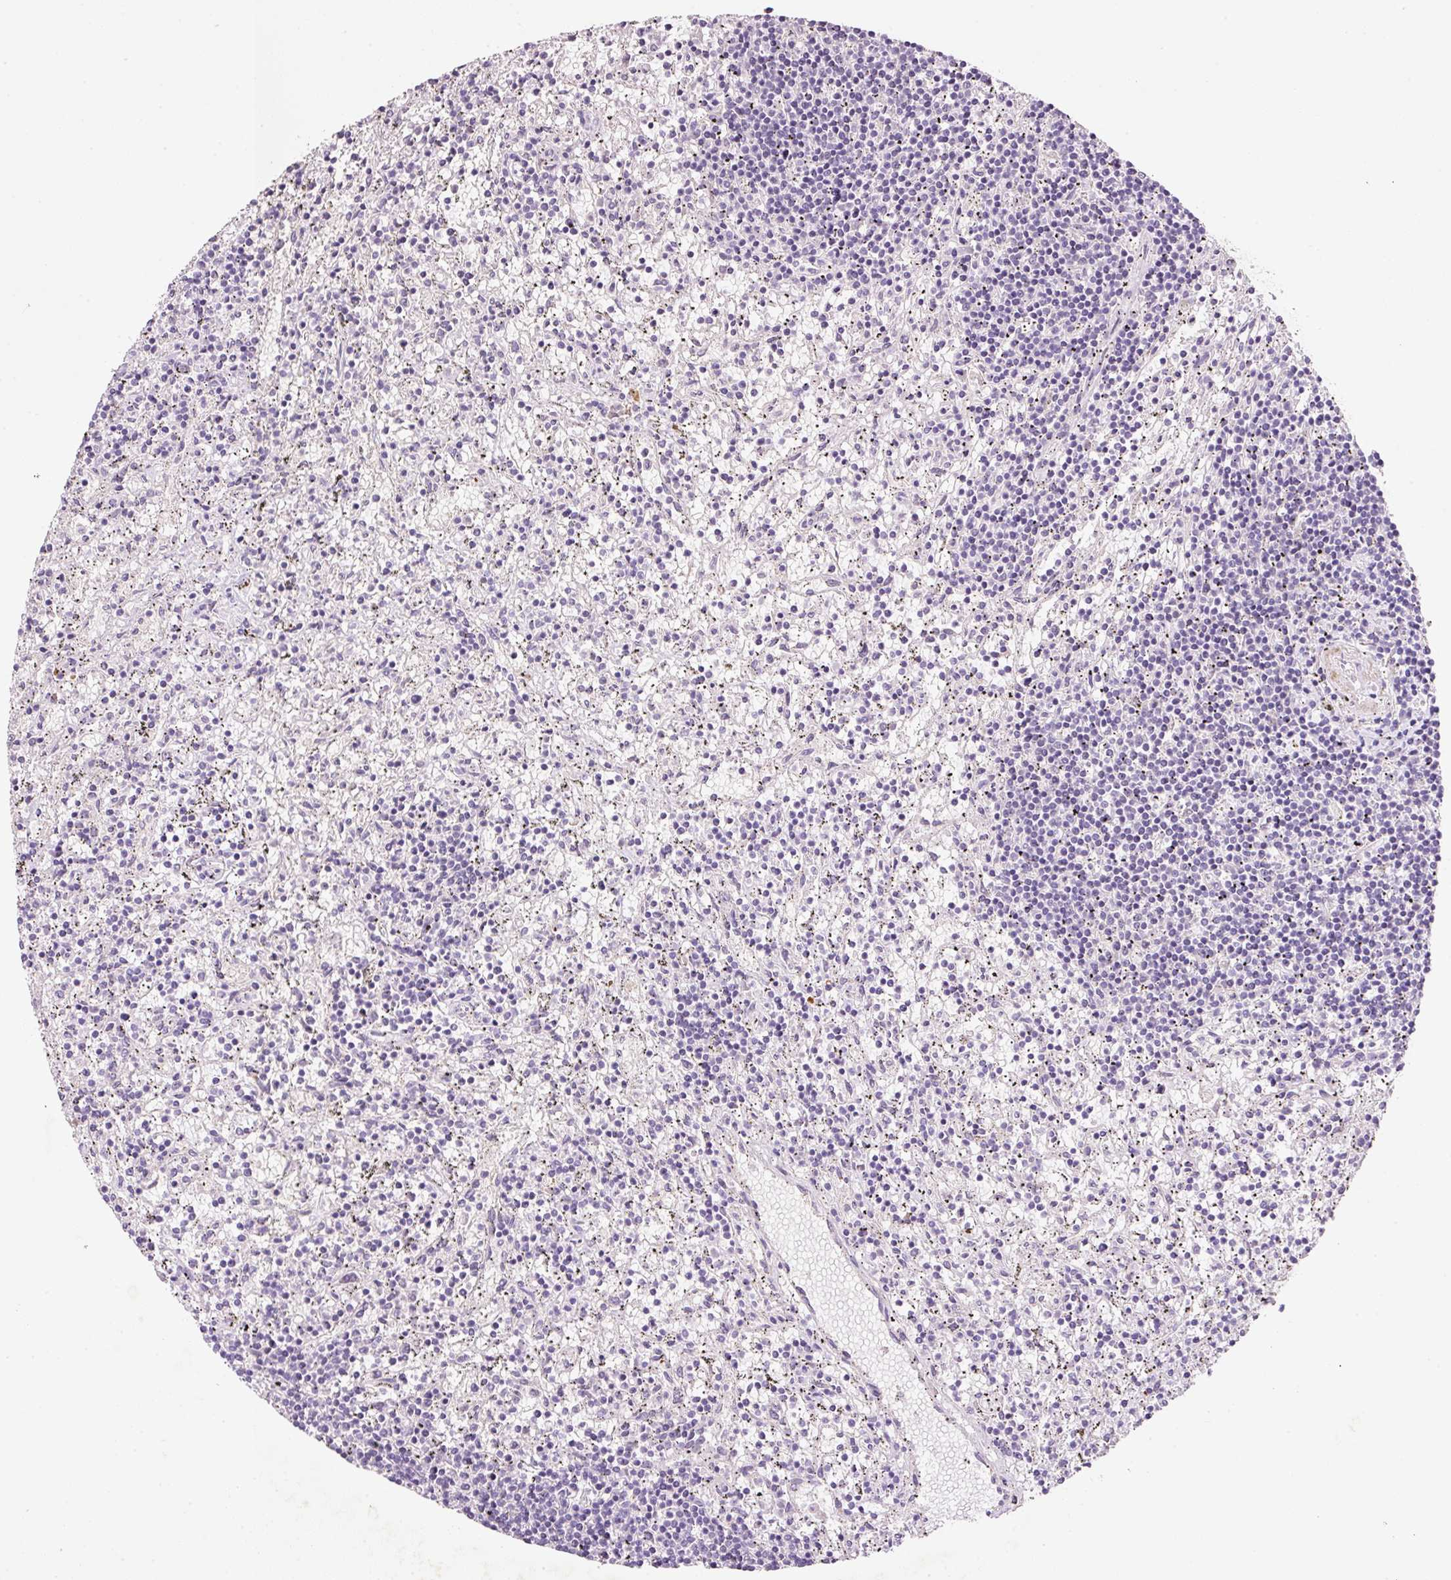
{"staining": {"intensity": "negative", "quantity": "none", "location": "none"}, "tissue": "lymphoma", "cell_type": "Tumor cells", "image_type": "cancer", "snomed": [{"axis": "morphology", "description": "Malignant lymphoma, non-Hodgkin's type, Low grade"}, {"axis": "topography", "description": "Spleen"}], "caption": "Tumor cells show no significant protein expression in lymphoma. Brightfield microscopy of immunohistochemistry (IHC) stained with DAB (brown) and hematoxylin (blue), captured at high magnification.", "gene": "TENT5C", "patient": {"sex": "male", "age": 76}}